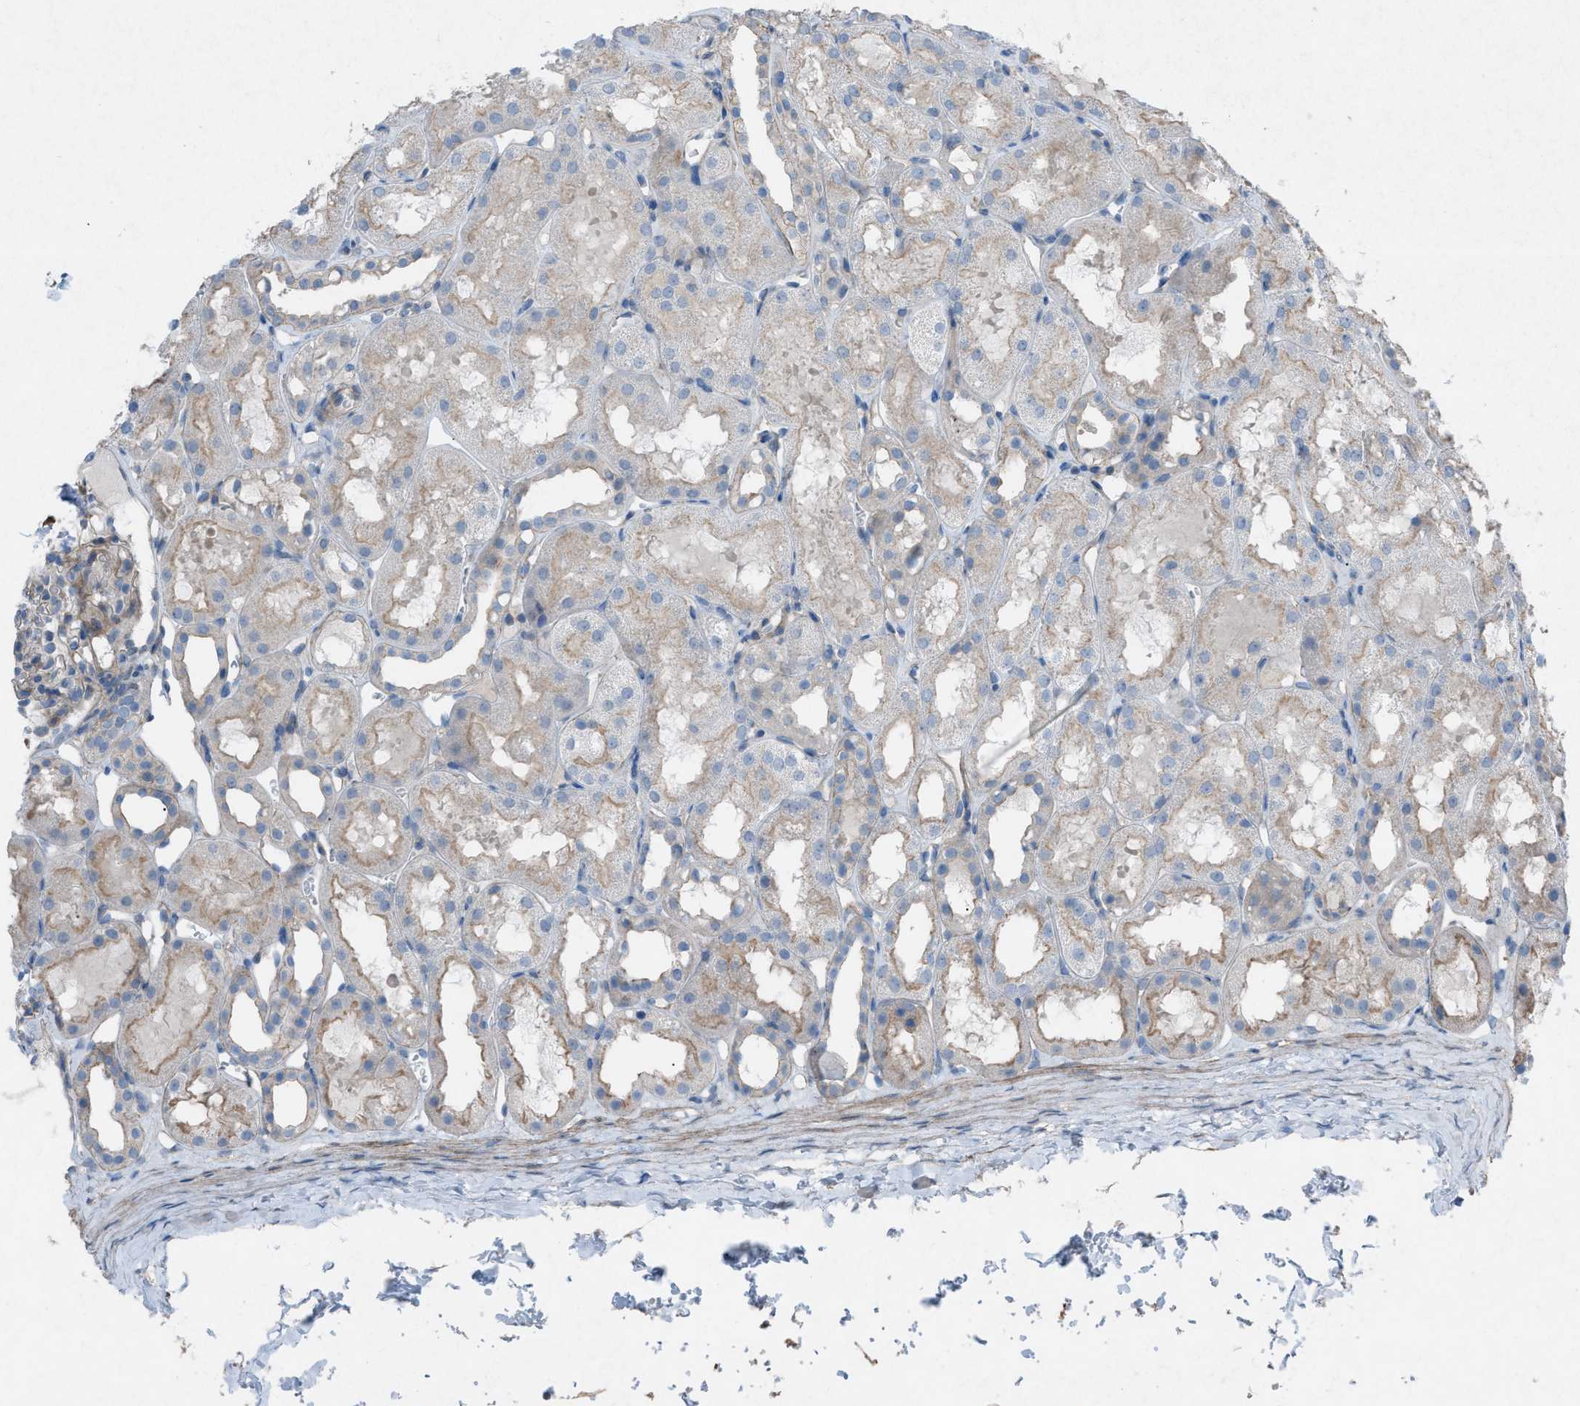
{"staining": {"intensity": "negative", "quantity": "none", "location": "none"}, "tissue": "kidney", "cell_type": "Cells in glomeruli", "image_type": "normal", "snomed": [{"axis": "morphology", "description": "Normal tissue, NOS"}, {"axis": "topography", "description": "Kidney"}, {"axis": "topography", "description": "Urinary bladder"}], "caption": "Immunohistochemistry of benign human kidney shows no positivity in cells in glomeruli. (DAB IHC with hematoxylin counter stain).", "gene": "NCK2", "patient": {"sex": "male", "age": 16}}